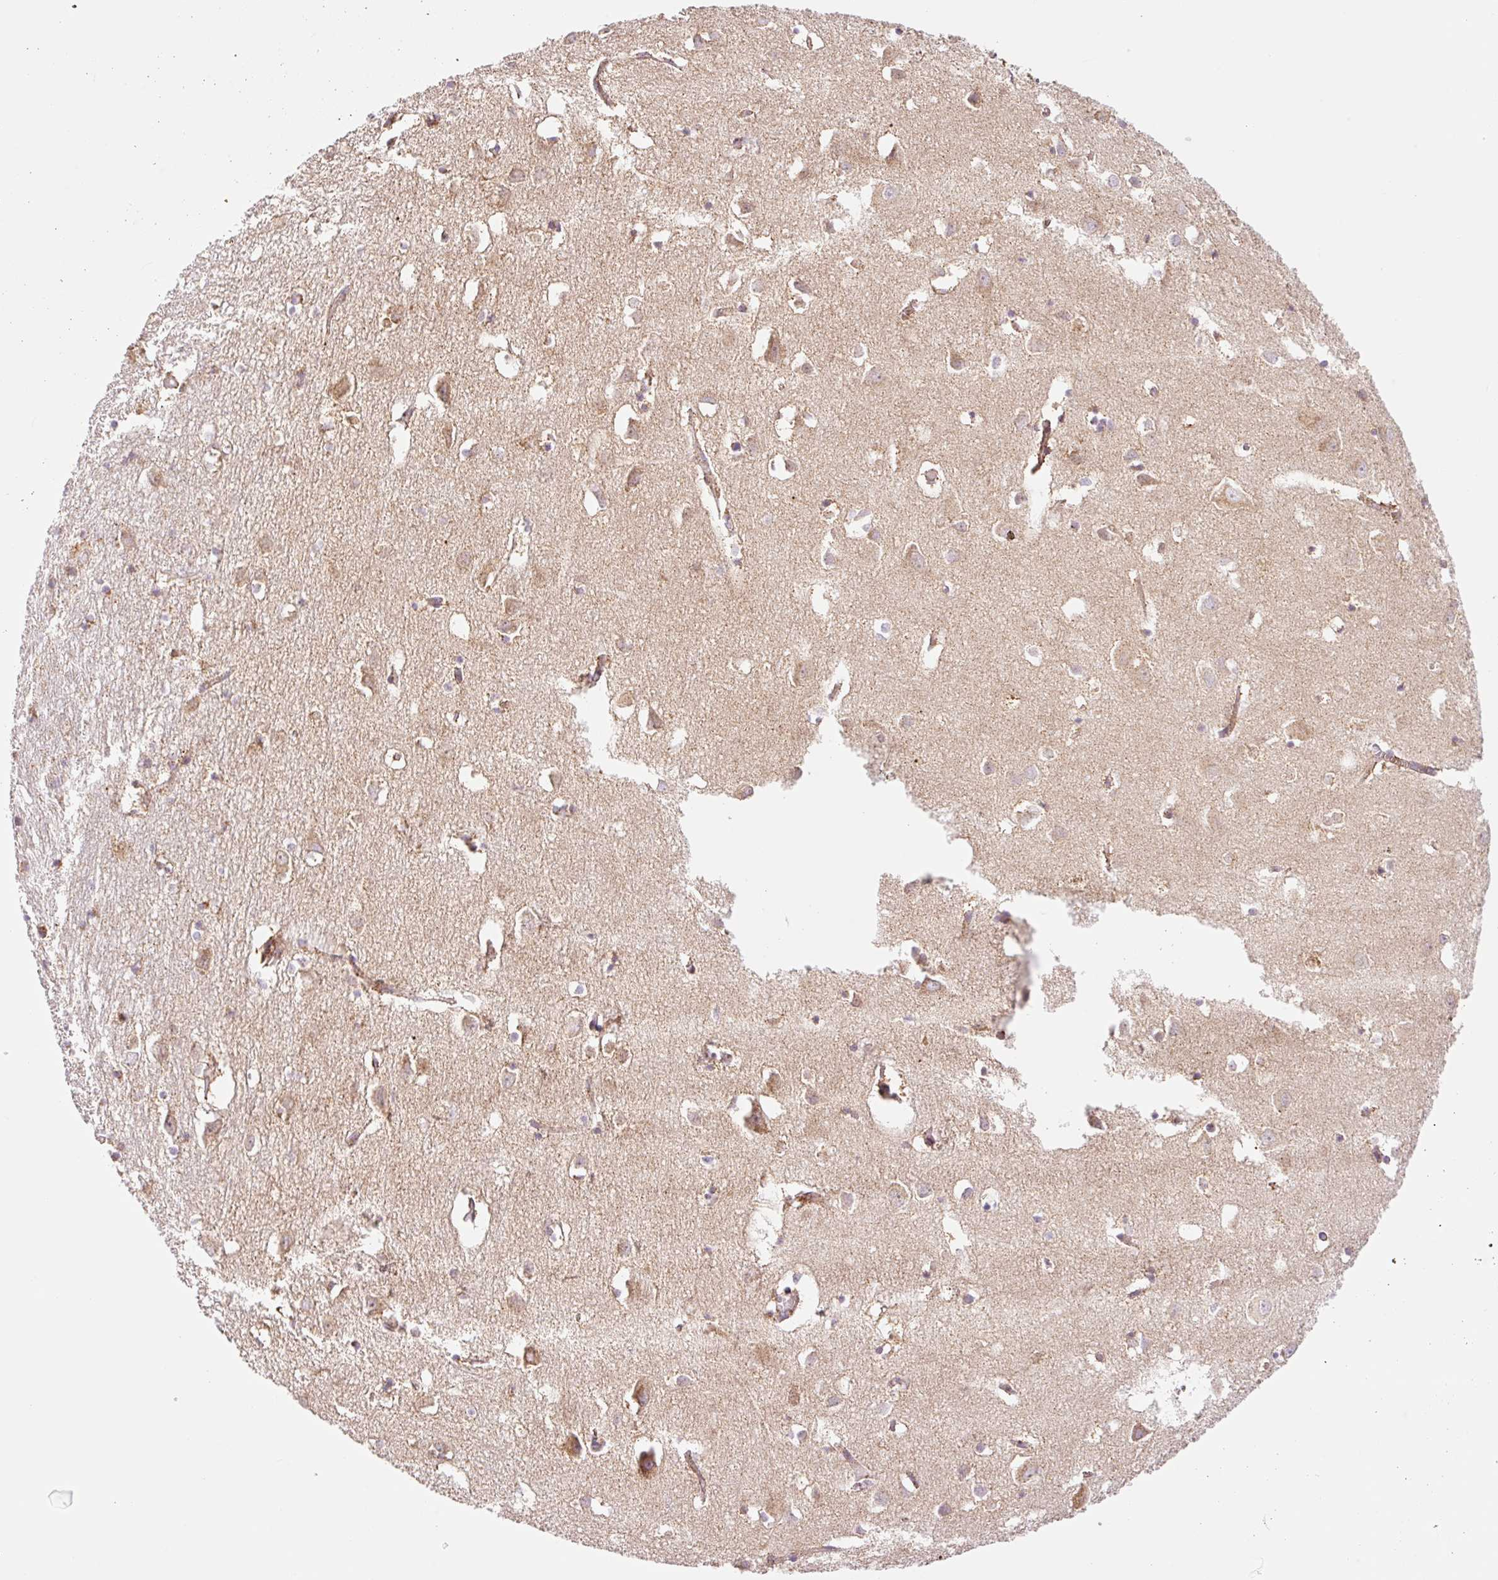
{"staining": {"intensity": "moderate", "quantity": ">75%", "location": "cytoplasmic/membranous"}, "tissue": "cerebral cortex", "cell_type": "Endothelial cells", "image_type": "normal", "snomed": [{"axis": "morphology", "description": "Normal tissue, NOS"}, {"axis": "topography", "description": "Cerebral cortex"}], "caption": "DAB immunohistochemical staining of normal human cerebral cortex demonstrates moderate cytoplasmic/membranous protein positivity in about >75% of endothelial cells.", "gene": "GOSR2", "patient": {"sex": "male", "age": 70}}